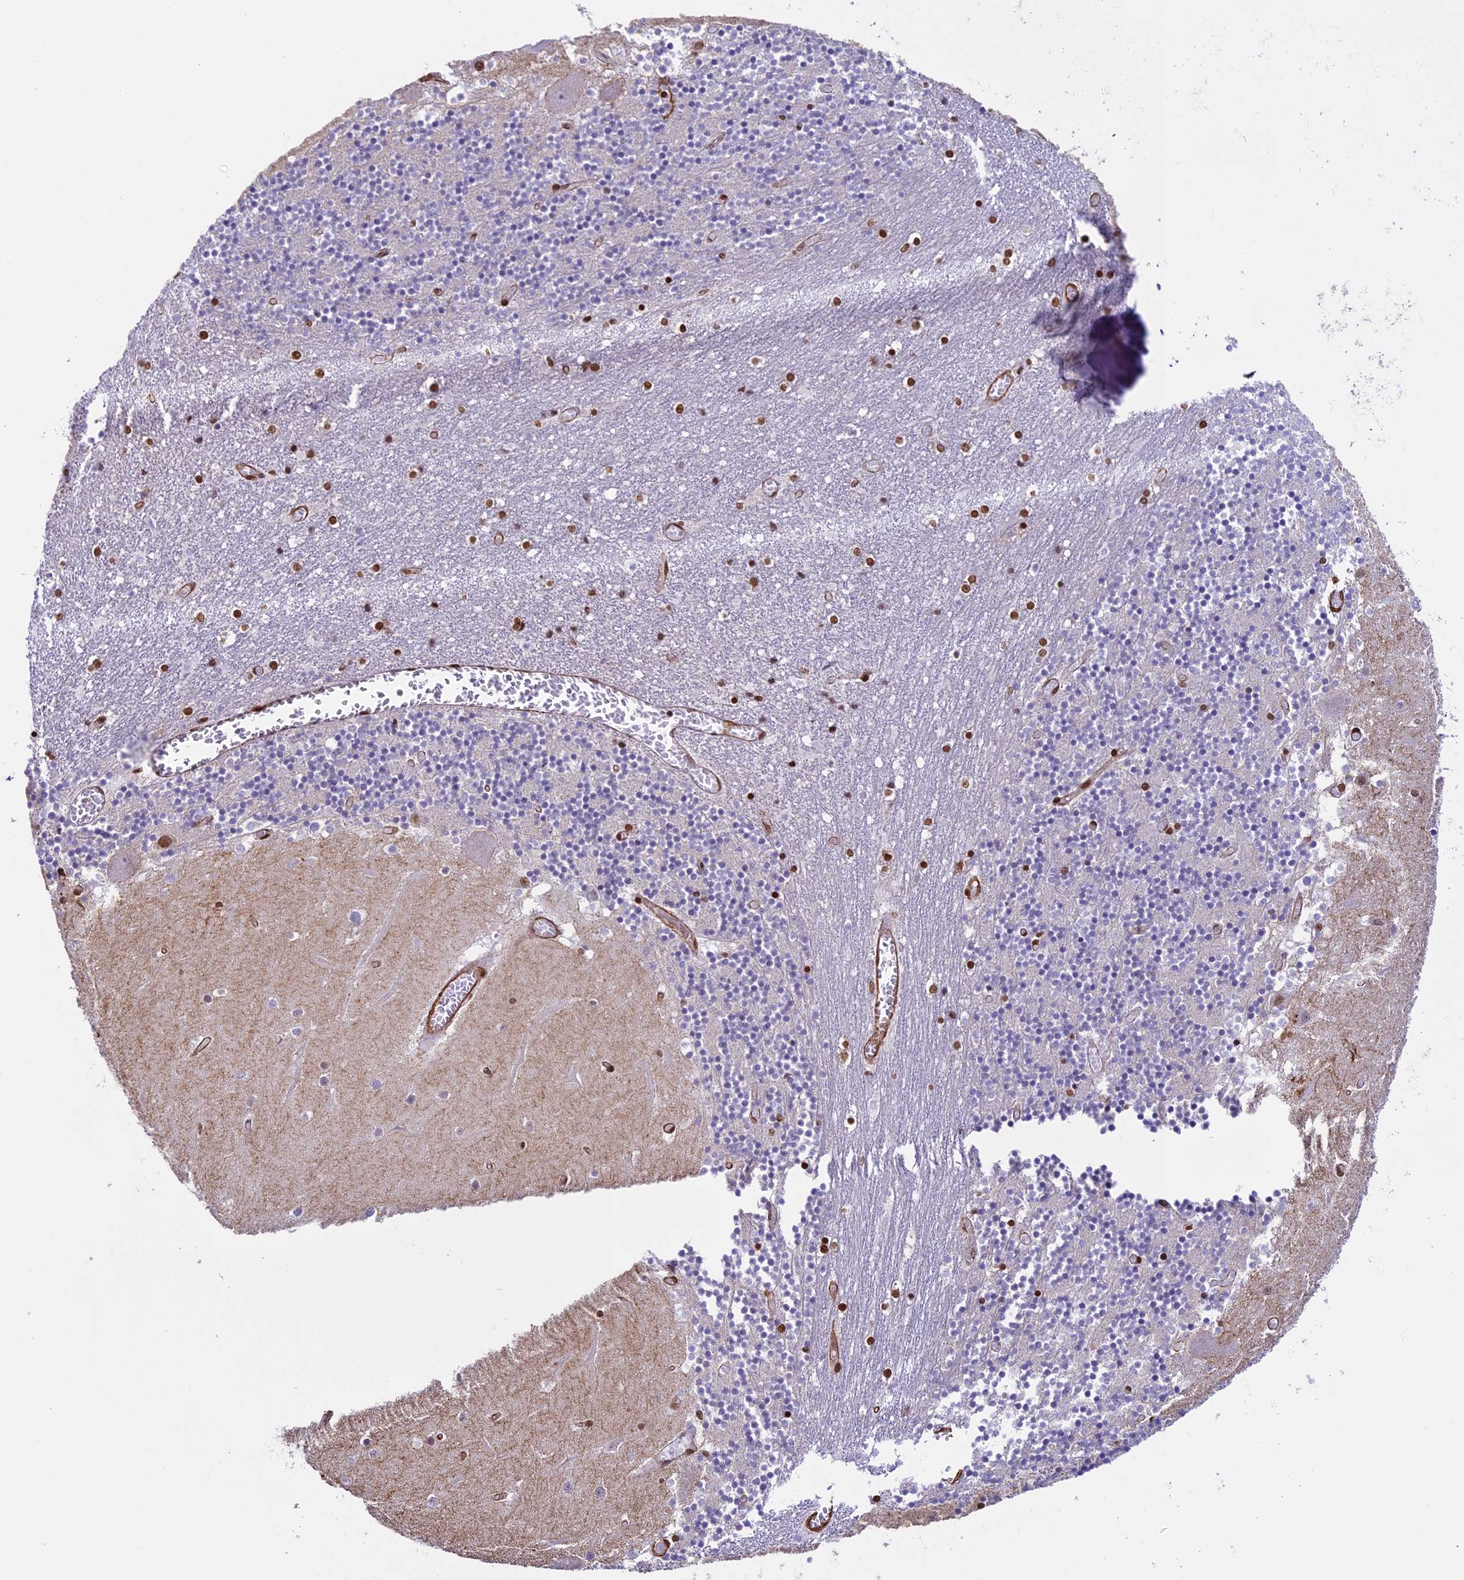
{"staining": {"intensity": "moderate", "quantity": "25%-75%", "location": "nuclear"}, "tissue": "cerebellum", "cell_type": "Cells in granular layer", "image_type": "normal", "snomed": [{"axis": "morphology", "description": "Normal tissue, NOS"}, {"axis": "topography", "description": "Cerebellum"}], "caption": "Cells in granular layer show medium levels of moderate nuclear positivity in approximately 25%-75% of cells in benign human cerebellum. The protein of interest is stained brown, and the nuclei are stained in blue (DAB (3,3'-diaminobenzidine) IHC with brightfield microscopy, high magnification).", "gene": "MPHOSPH8", "patient": {"sex": "female", "age": 28}}